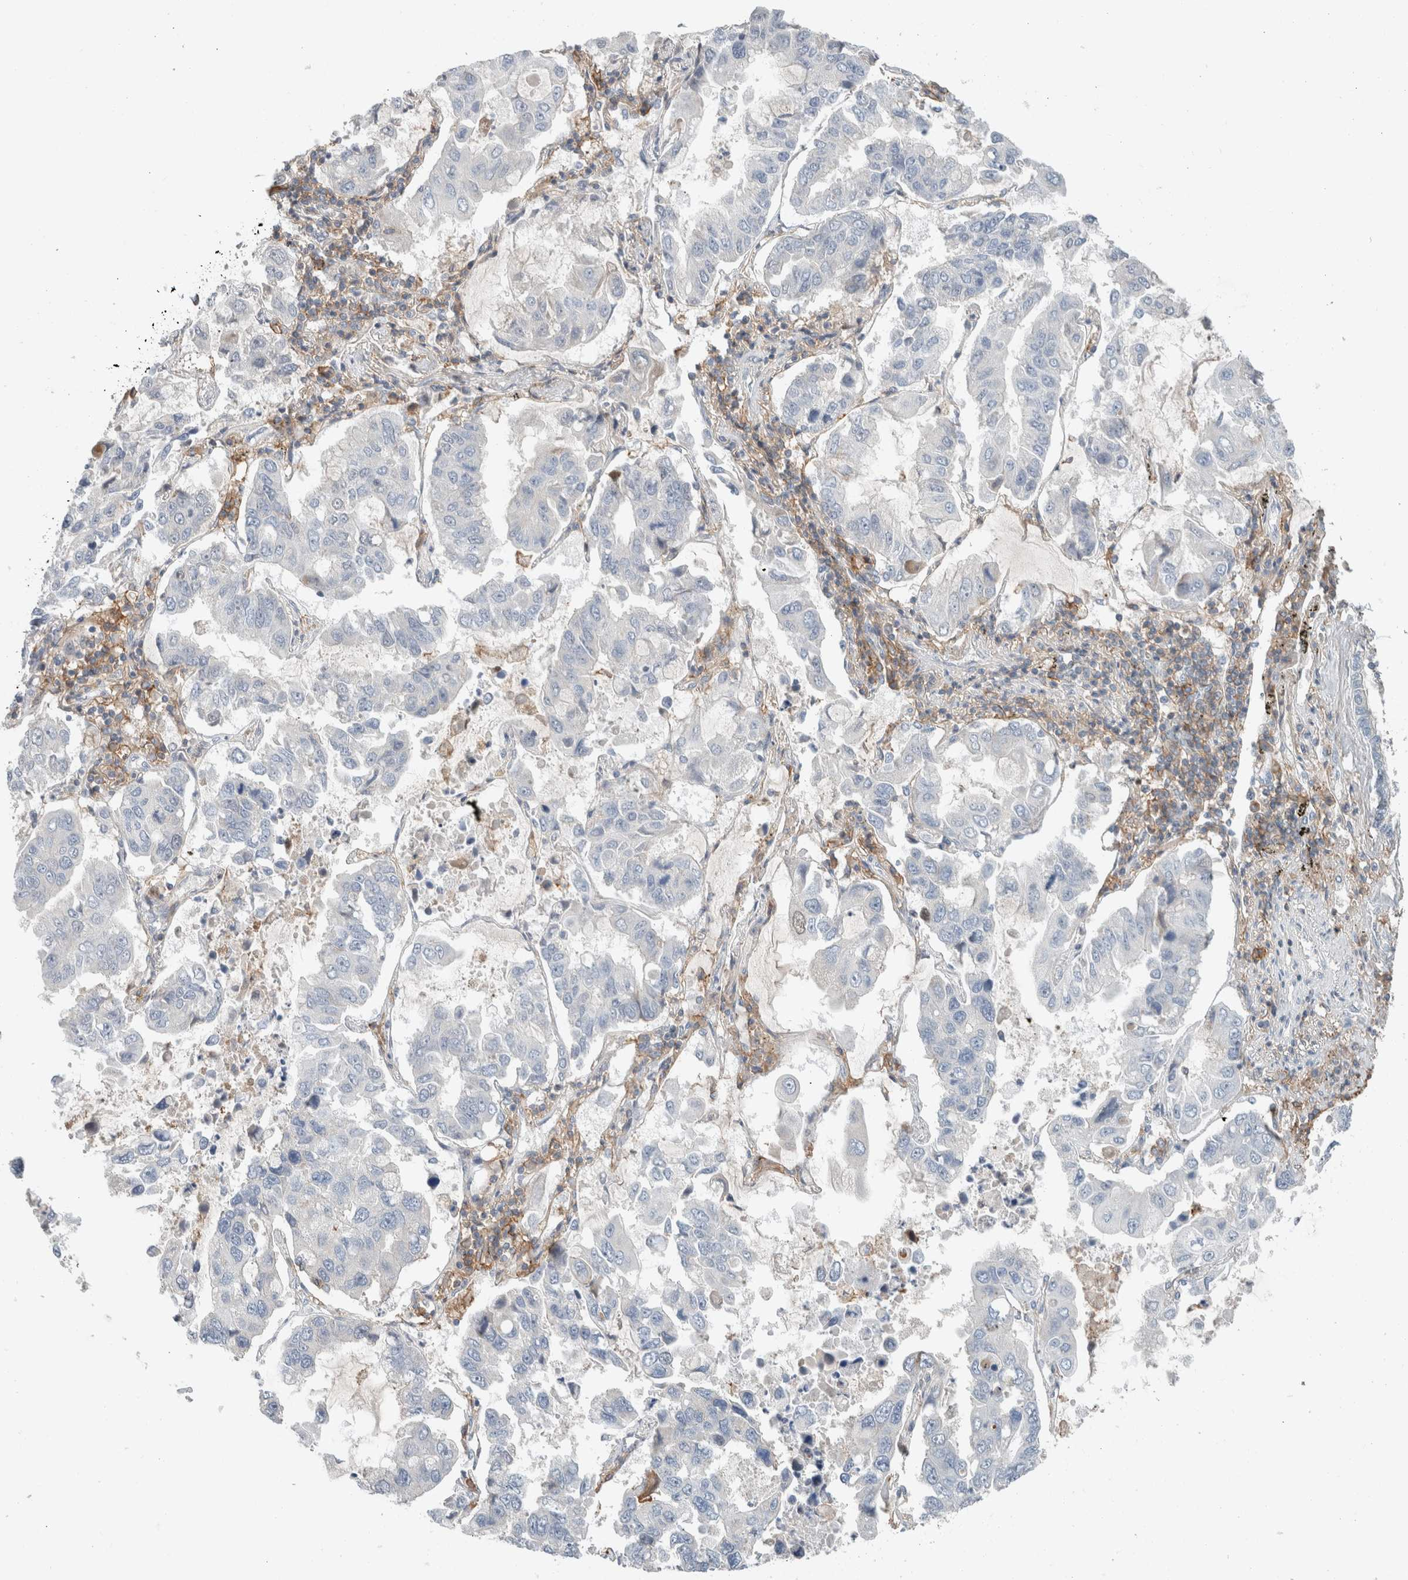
{"staining": {"intensity": "negative", "quantity": "none", "location": "none"}, "tissue": "lung cancer", "cell_type": "Tumor cells", "image_type": "cancer", "snomed": [{"axis": "morphology", "description": "Adenocarcinoma, NOS"}, {"axis": "topography", "description": "Lung"}], "caption": "Immunohistochemical staining of human lung cancer (adenocarcinoma) shows no significant expression in tumor cells. (Stains: DAB immunohistochemistry with hematoxylin counter stain, Microscopy: brightfield microscopy at high magnification).", "gene": "ERCC6L2", "patient": {"sex": "male", "age": 64}}